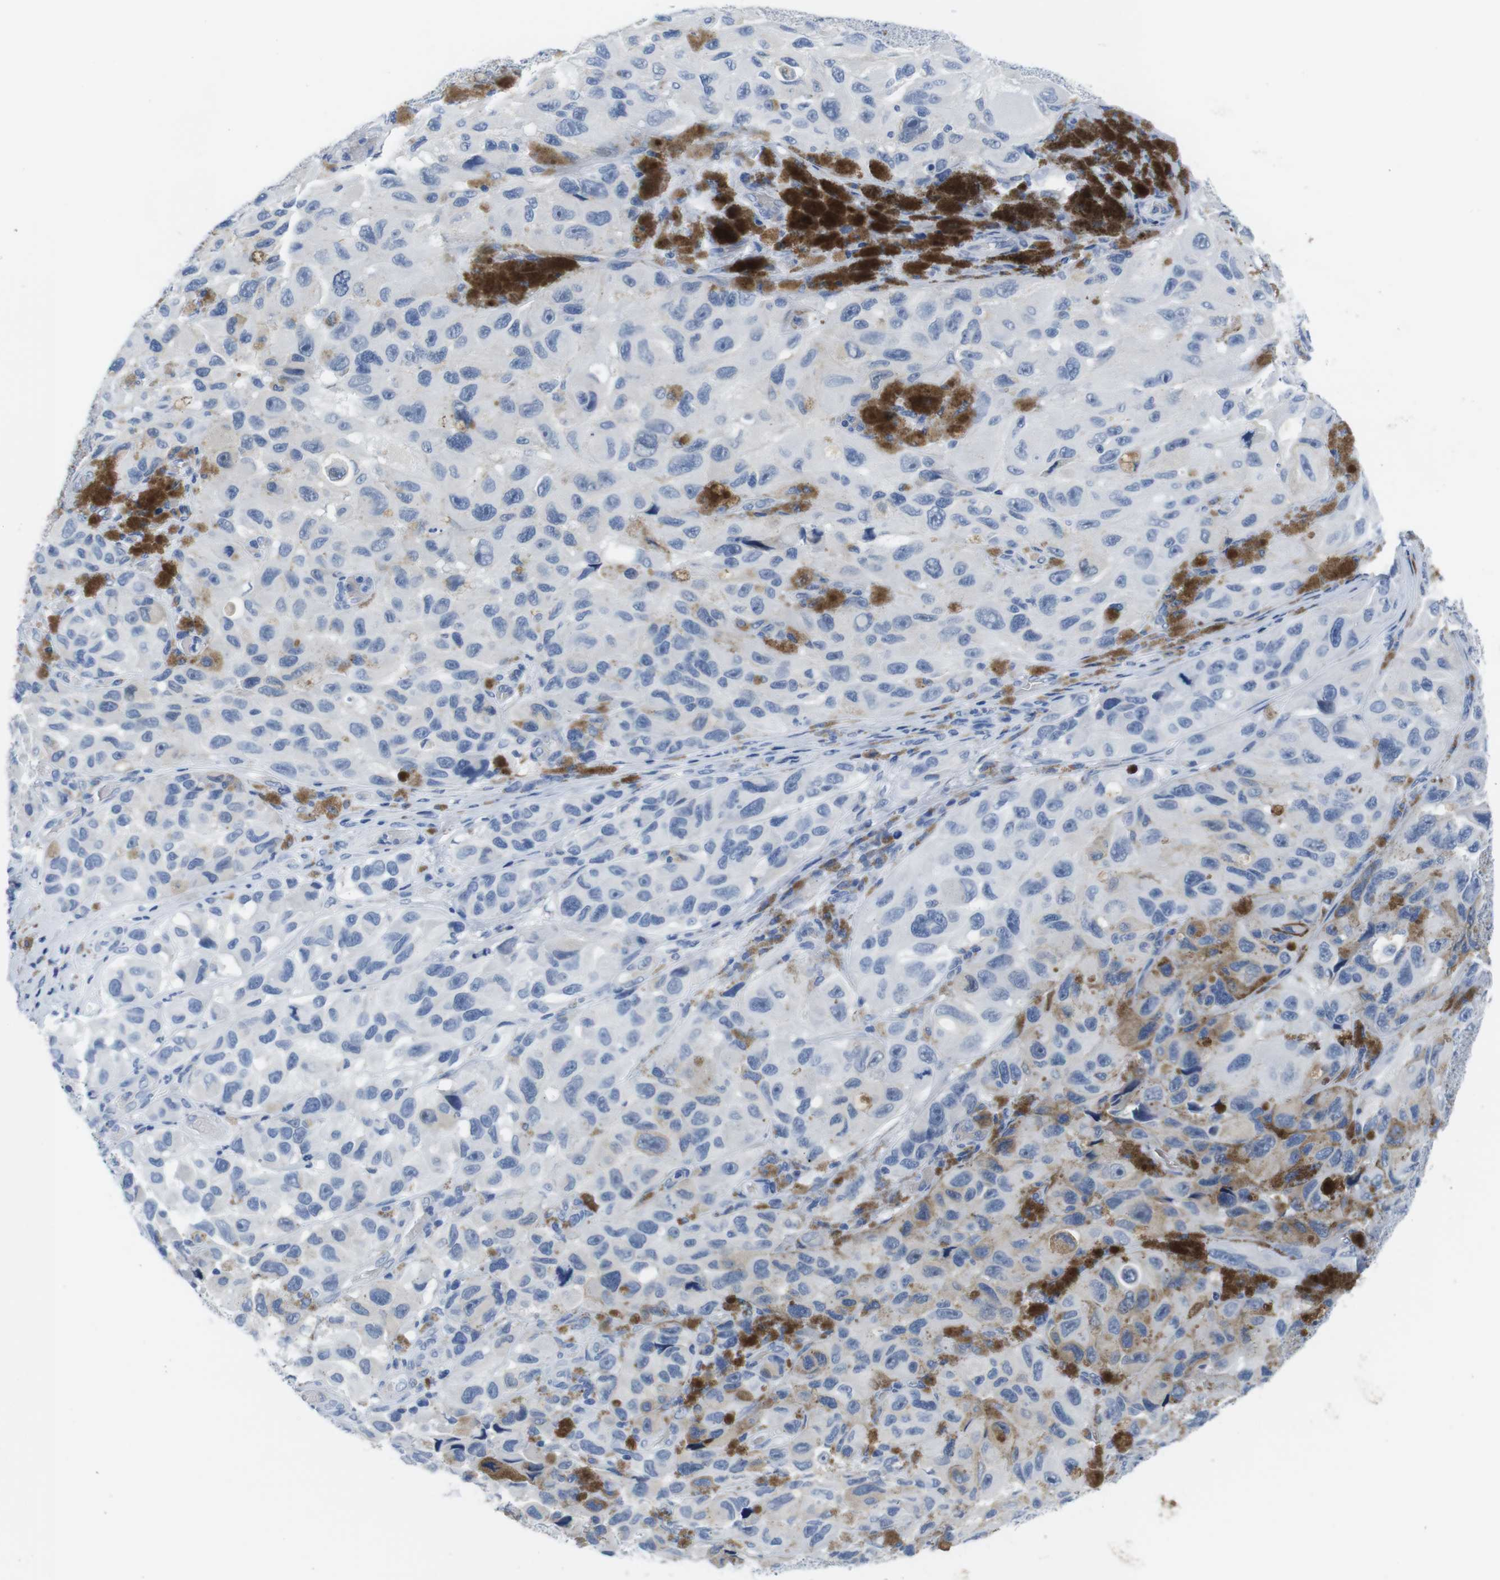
{"staining": {"intensity": "negative", "quantity": "none", "location": "none"}, "tissue": "melanoma", "cell_type": "Tumor cells", "image_type": "cancer", "snomed": [{"axis": "morphology", "description": "Malignant melanoma, NOS"}, {"axis": "topography", "description": "Skin"}], "caption": "Protein analysis of melanoma displays no significant positivity in tumor cells. (Stains: DAB IHC with hematoxylin counter stain, Microscopy: brightfield microscopy at high magnification).", "gene": "MAP6", "patient": {"sex": "female", "age": 73}}